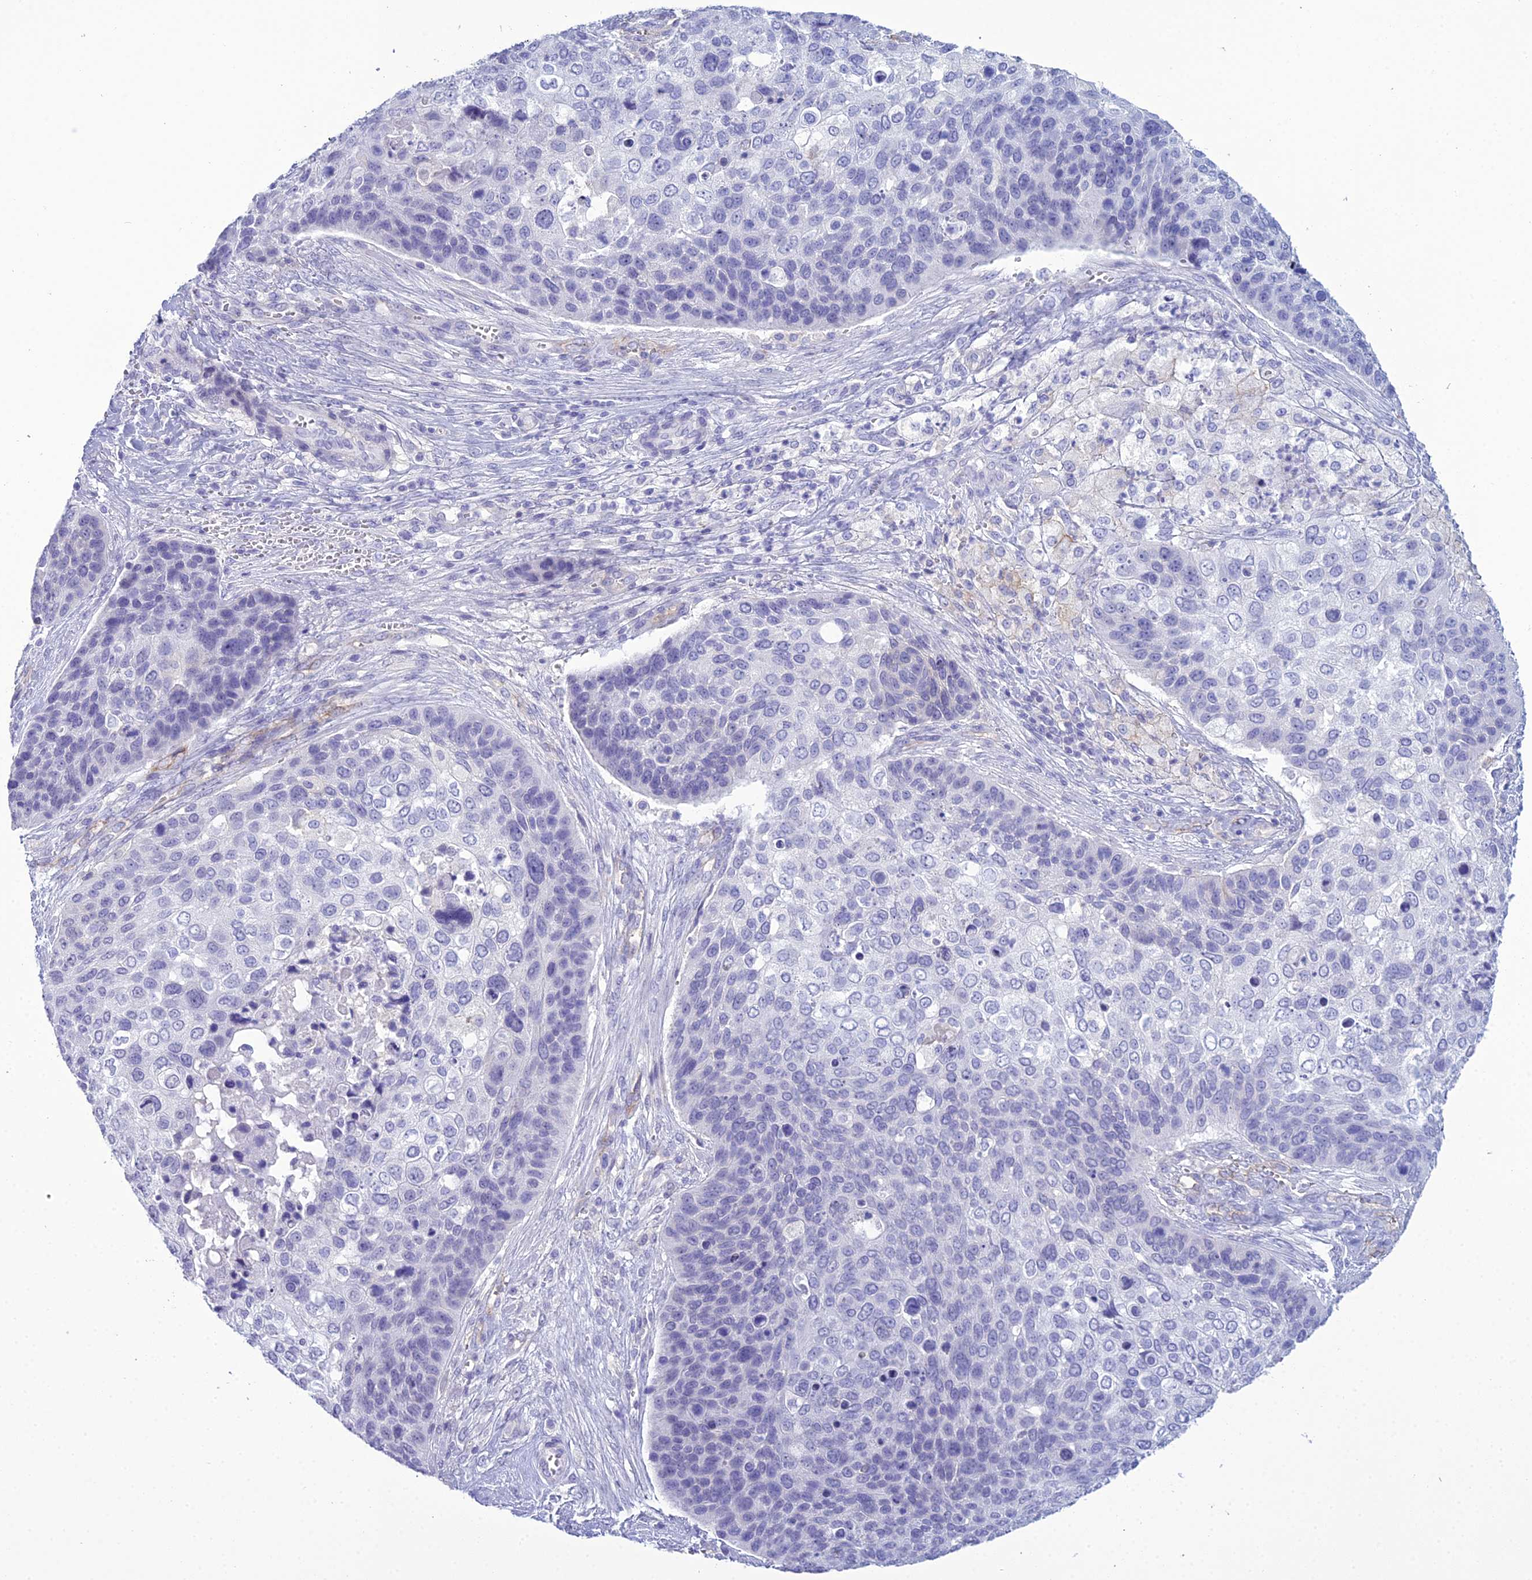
{"staining": {"intensity": "negative", "quantity": "none", "location": "none"}, "tissue": "skin cancer", "cell_type": "Tumor cells", "image_type": "cancer", "snomed": [{"axis": "morphology", "description": "Basal cell carcinoma"}, {"axis": "topography", "description": "Skin"}], "caption": "There is no significant staining in tumor cells of basal cell carcinoma (skin). The staining is performed using DAB (3,3'-diaminobenzidine) brown chromogen with nuclei counter-stained in using hematoxylin.", "gene": "ACE", "patient": {"sex": "female", "age": 74}}